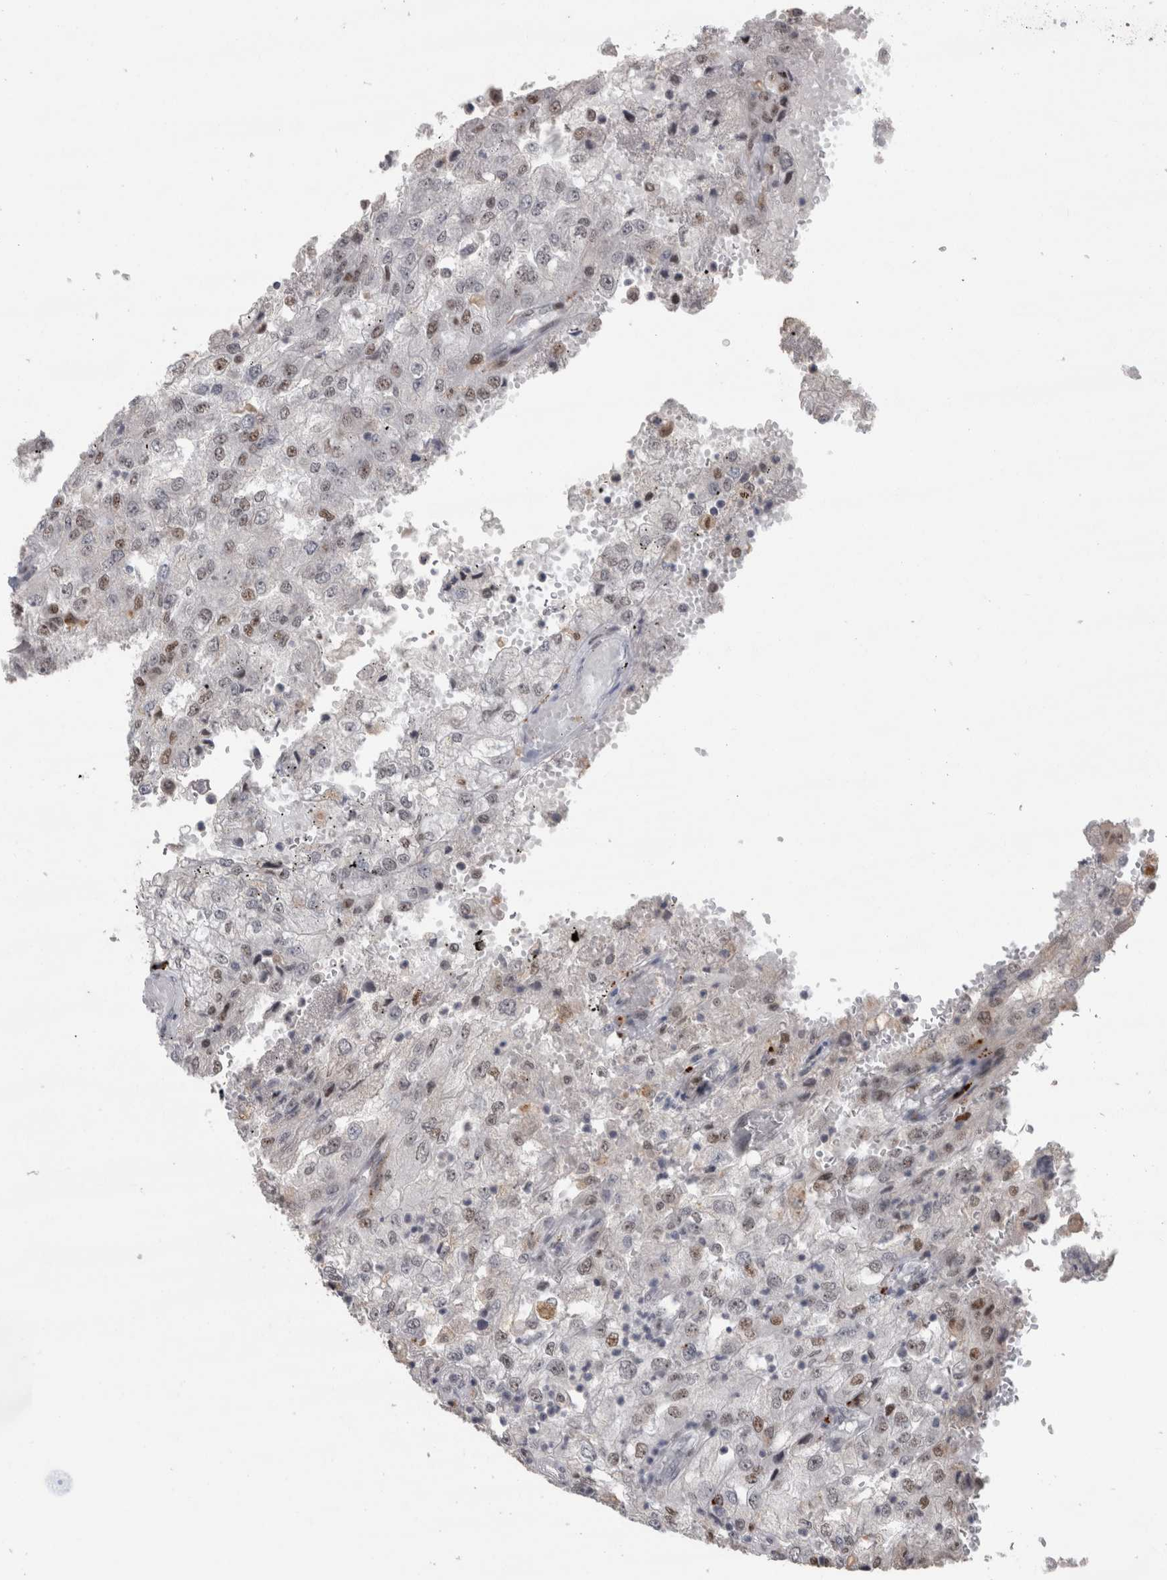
{"staining": {"intensity": "weak", "quantity": "25%-75%", "location": "nuclear"}, "tissue": "renal cancer", "cell_type": "Tumor cells", "image_type": "cancer", "snomed": [{"axis": "morphology", "description": "Adenocarcinoma, NOS"}, {"axis": "topography", "description": "Kidney"}], "caption": "DAB immunohistochemical staining of renal adenocarcinoma shows weak nuclear protein staining in approximately 25%-75% of tumor cells.", "gene": "POLD2", "patient": {"sex": "female", "age": 54}}